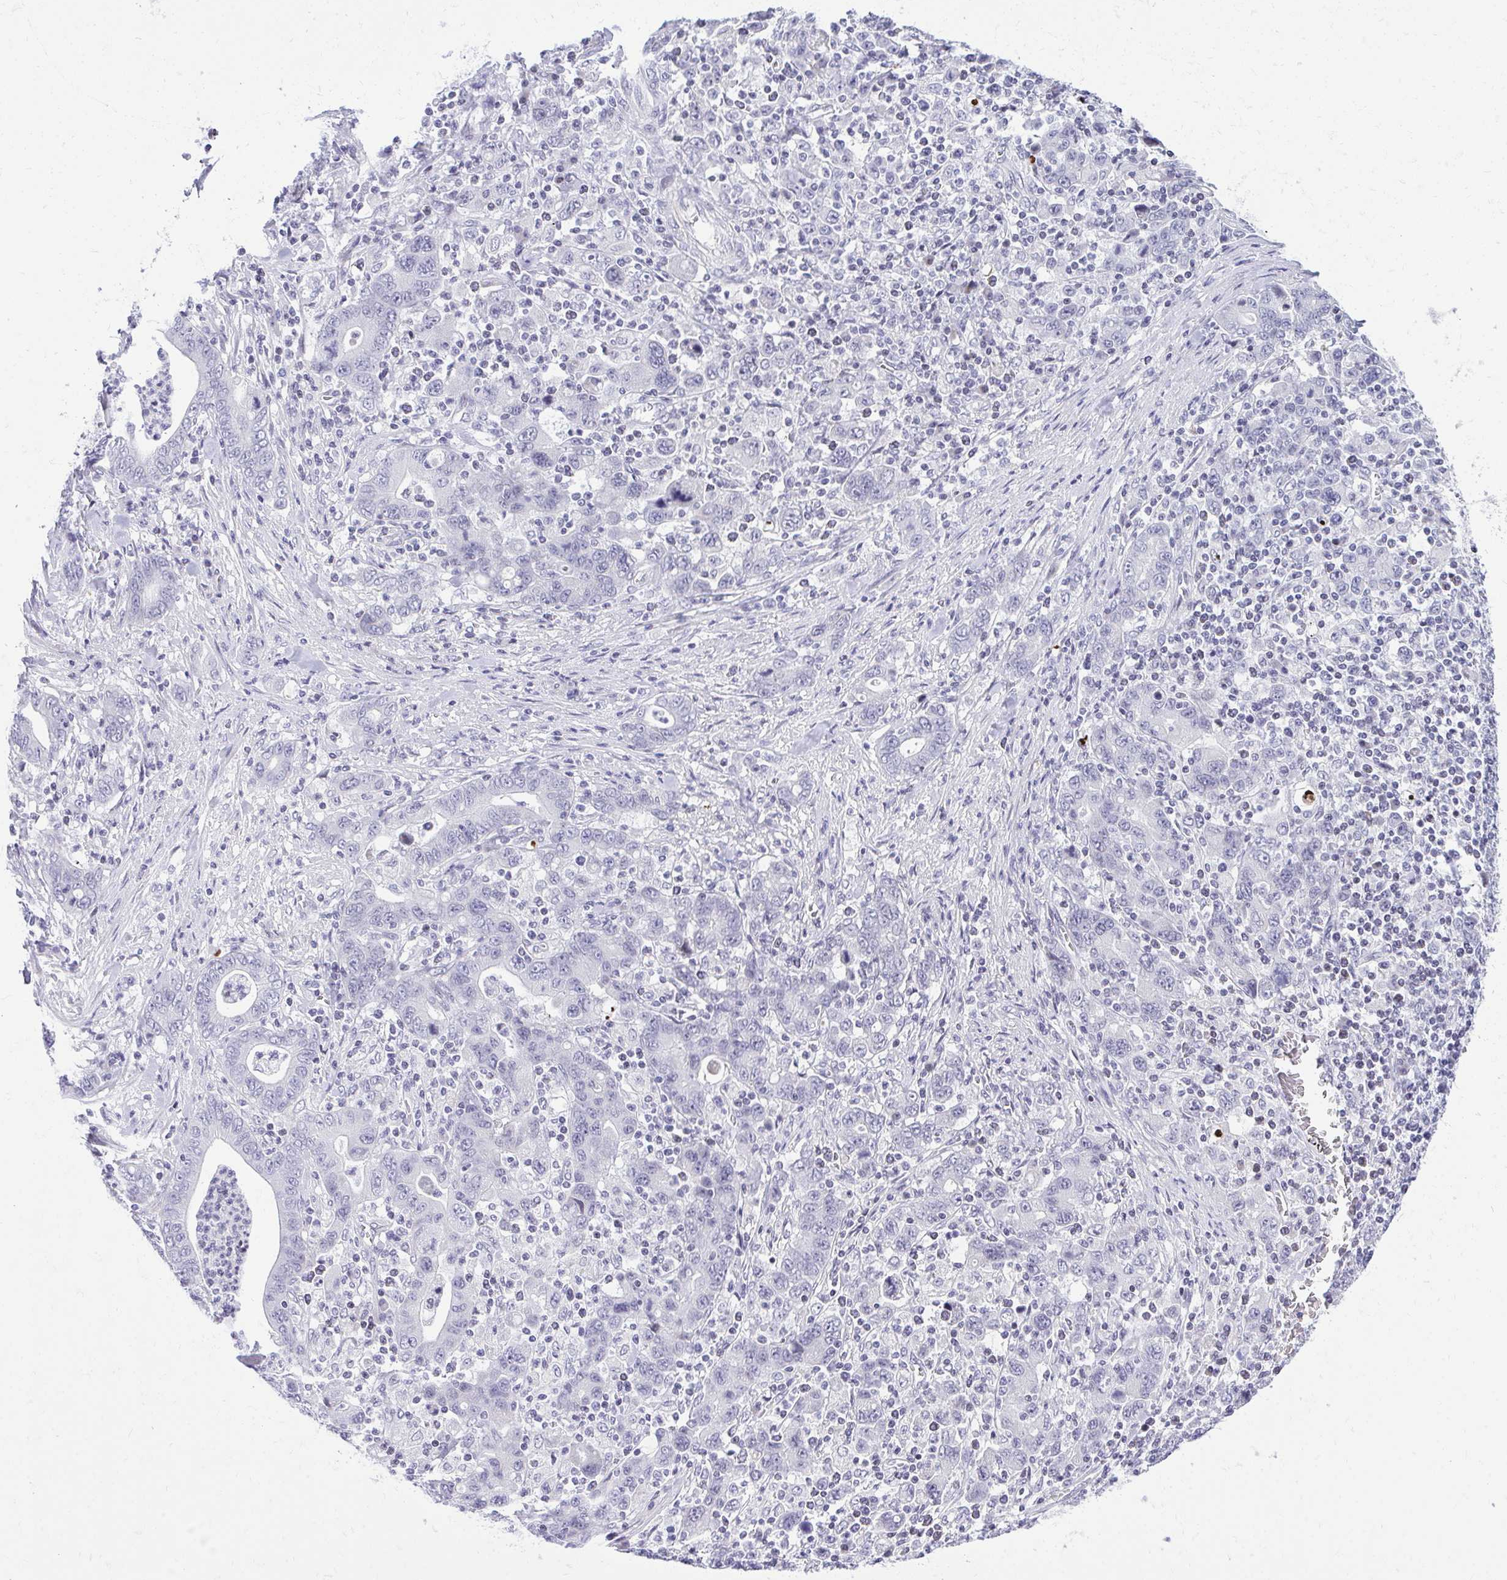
{"staining": {"intensity": "negative", "quantity": "none", "location": "none"}, "tissue": "stomach cancer", "cell_type": "Tumor cells", "image_type": "cancer", "snomed": [{"axis": "morphology", "description": "Adenocarcinoma, NOS"}, {"axis": "topography", "description": "Stomach, upper"}], "caption": "Stomach cancer was stained to show a protein in brown. There is no significant positivity in tumor cells.", "gene": "GABRA1", "patient": {"sex": "male", "age": 69}}